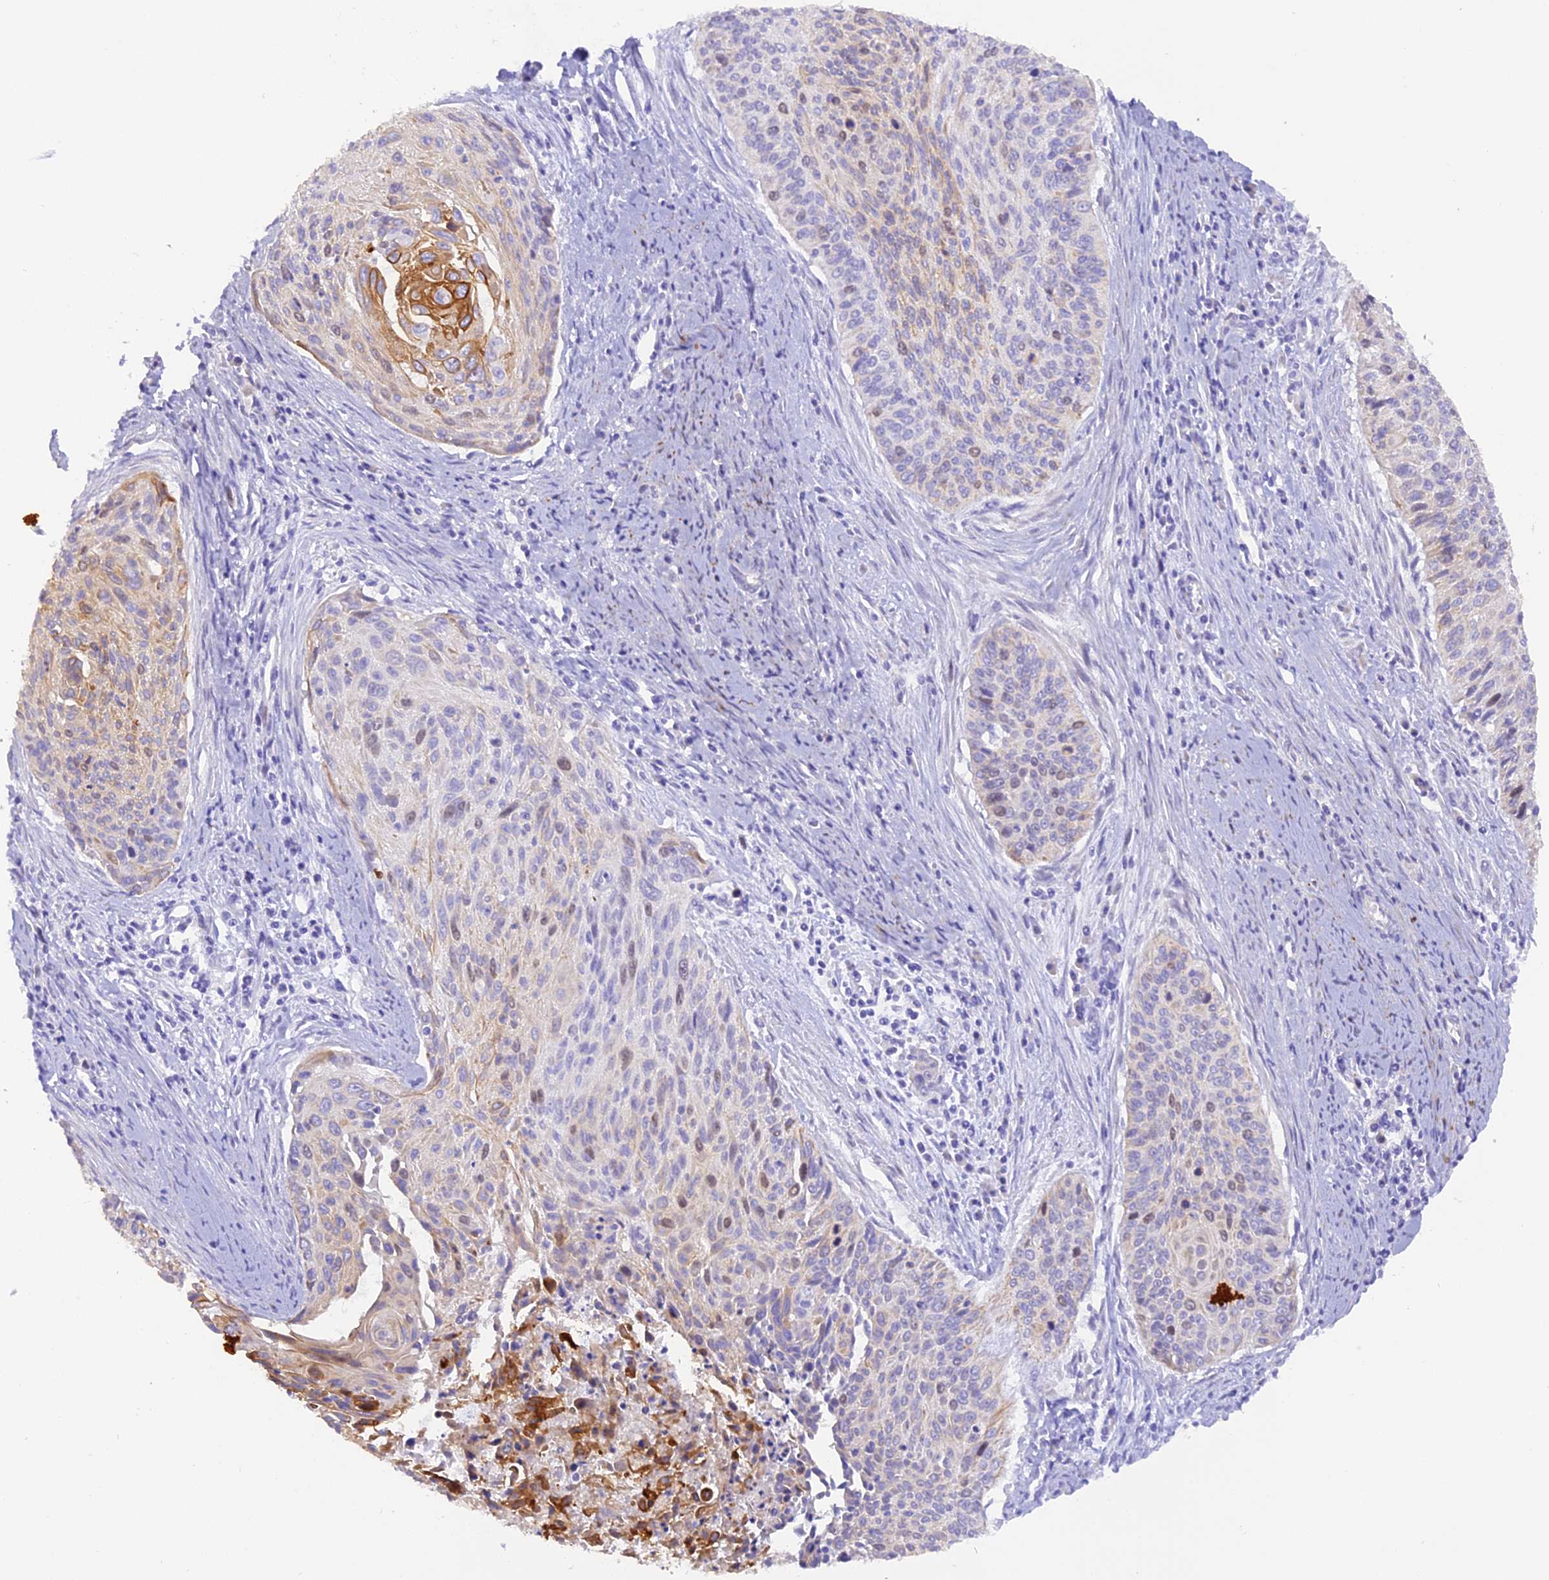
{"staining": {"intensity": "moderate", "quantity": "<25%", "location": "cytoplasmic/membranous"}, "tissue": "cervical cancer", "cell_type": "Tumor cells", "image_type": "cancer", "snomed": [{"axis": "morphology", "description": "Squamous cell carcinoma, NOS"}, {"axis": "topography", "description": "Cervix"}], "caption": "Human cervical cancer (squamous cell carcinoma) stained with a protein marker exhibits moderate staining in tumor cells.", "gene": "PKIA", "patient": {"sex": "female", "age": 55}}